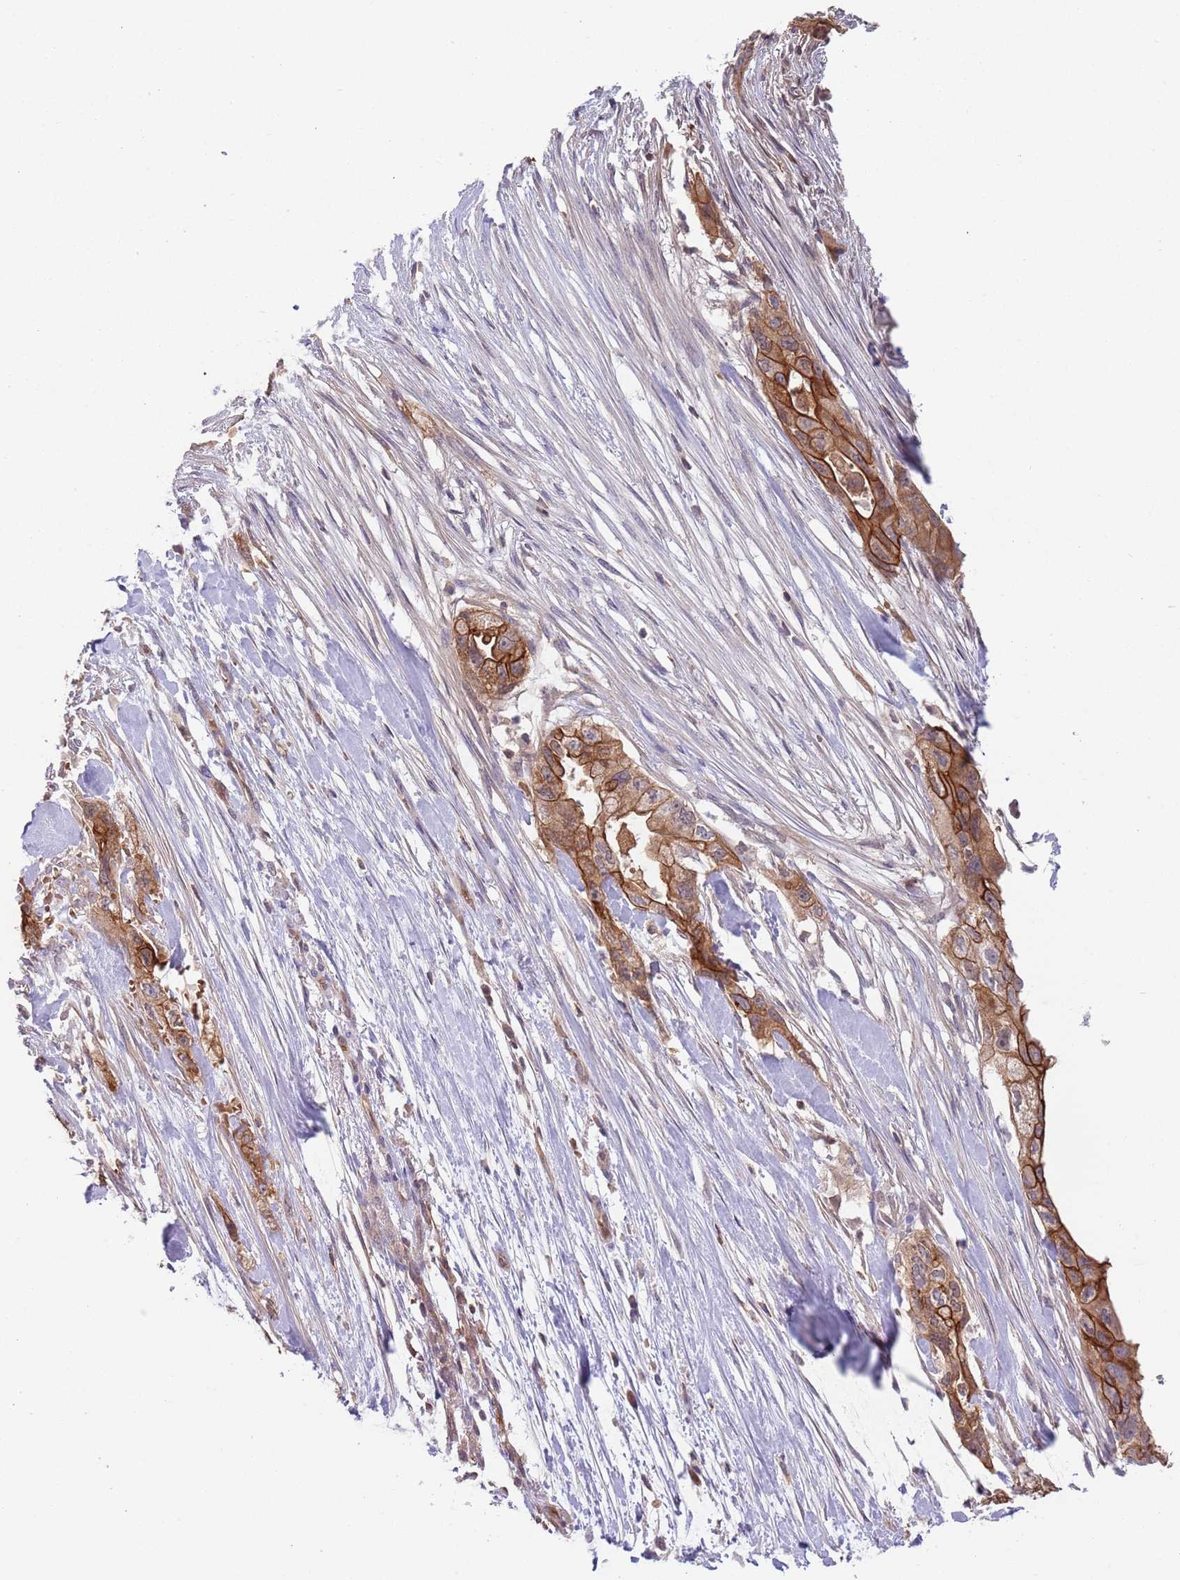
{"staining": {"intensity": "strong", "quantity": ">75%", "location": "cytoplasmic/membranous"}, "tissue": "pancreatic cancer", "cell_type": "Tumor cells", "image_type": "cancer", "snomed": [{"axis": "morphology", "description": "Adenocarcinoma, NOS"}, {"axis": "topography", "description": "Pancreas"}], "caption": "Immunohistochemistry (IHC) image of adenocarcinoma (pancreatic) stained for a protein (brown), which demonstrates high levels of strong cytoplasmic/membranous expression in approximately >75% of tumor cells.", "gene": "GSDMD", "patient": {"sex": "female", "age": 73}}